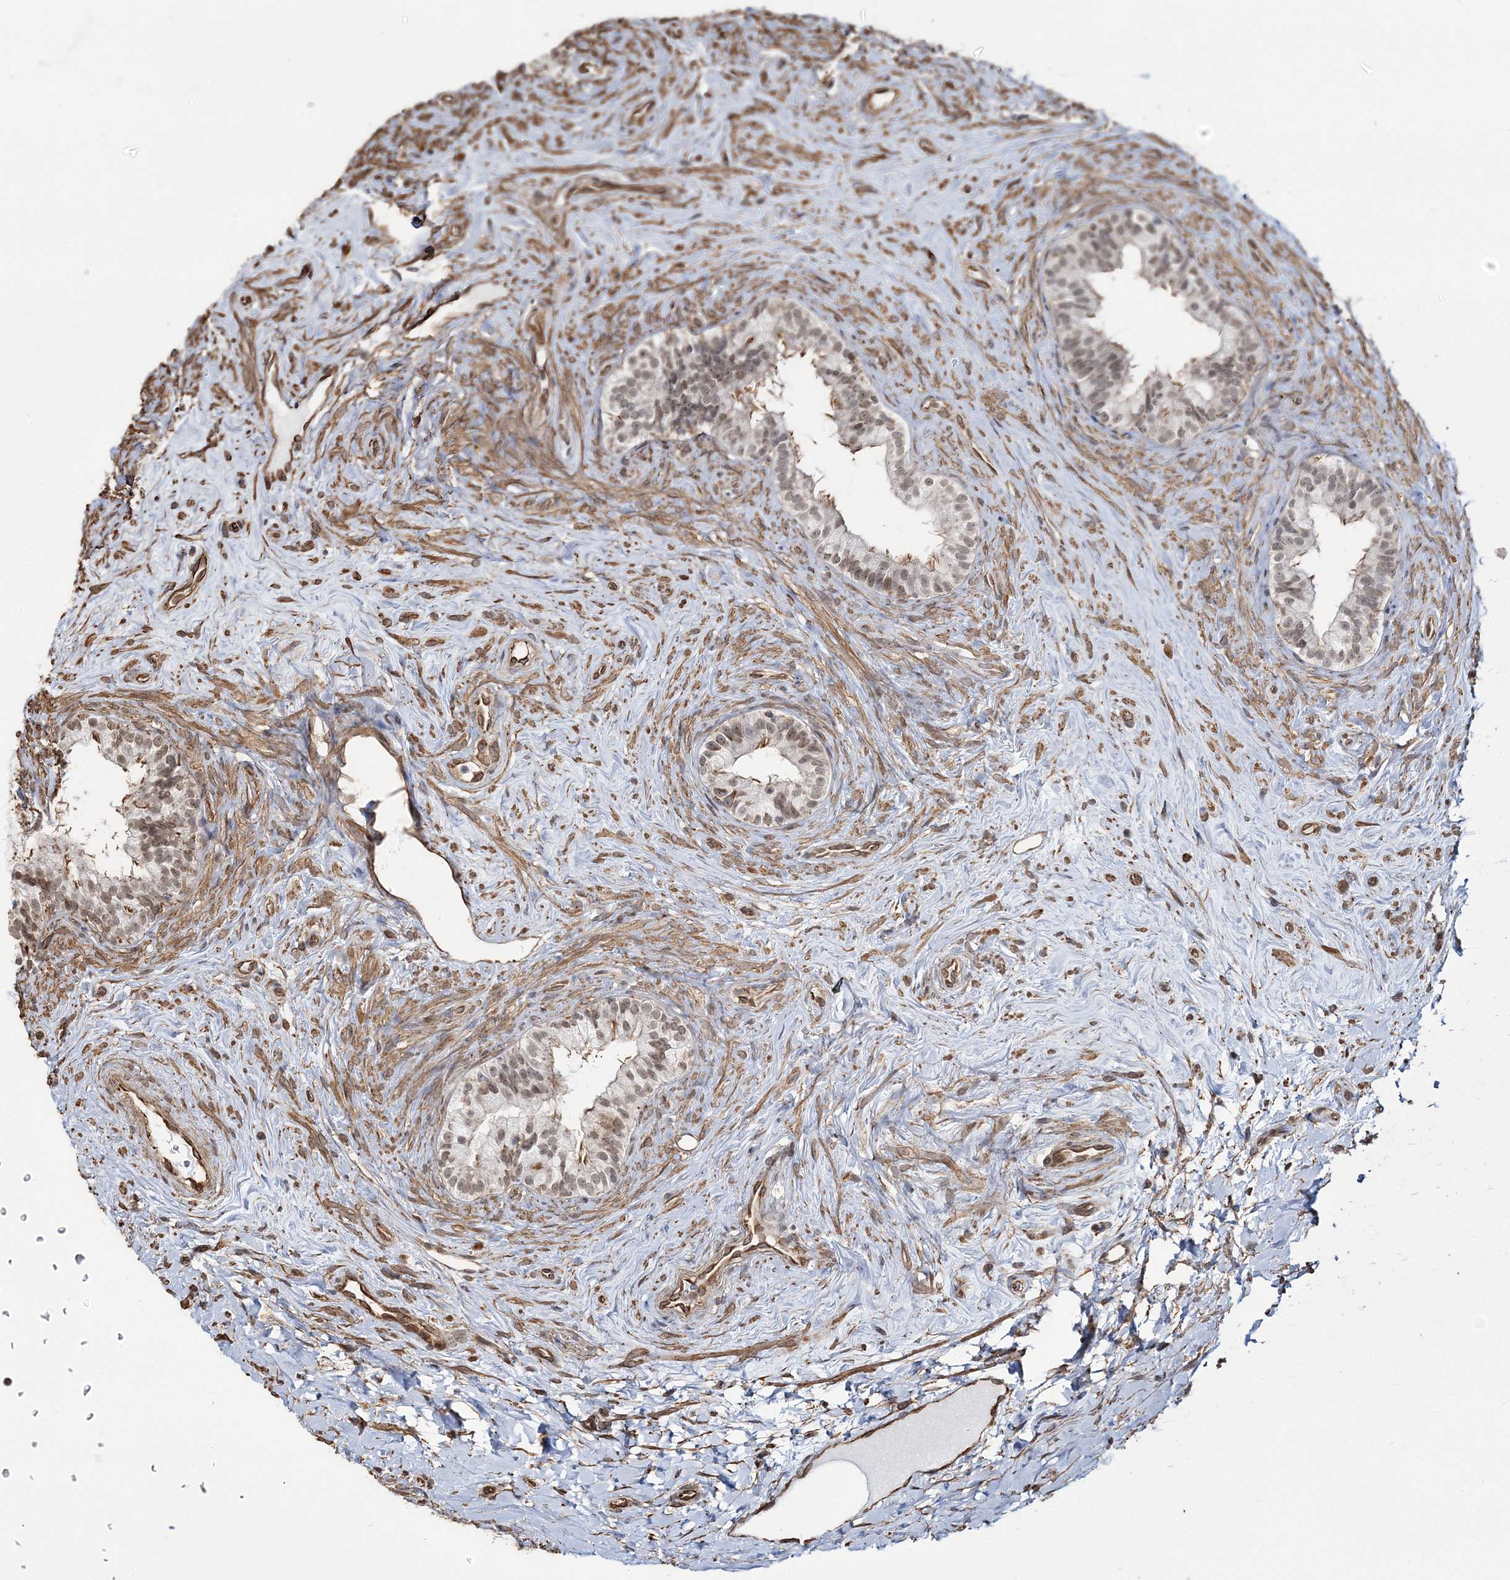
{"staining": {"intensity": "moderate", "quantity": ">75%", "location": "cytoplasmic/membranous,nuclear"}, "tissue": "epididymis", "cell_type": "Glandular cells", "image_type": "normal", "snomed": [{"axis": "morphology", "description": "Normal tissue, NOS"}, {"axis": "topography", "description": "Epididymis"}], "caption": "There is medium levels of moderate cytoplasmic/membranous,nuclear expression in glandular cells of unremarkable epididymis, as demonstrated by immunohistochemical staining (brown color).", "gene": "ATP11B", "patient": {"sex": "male", "age": 84}}